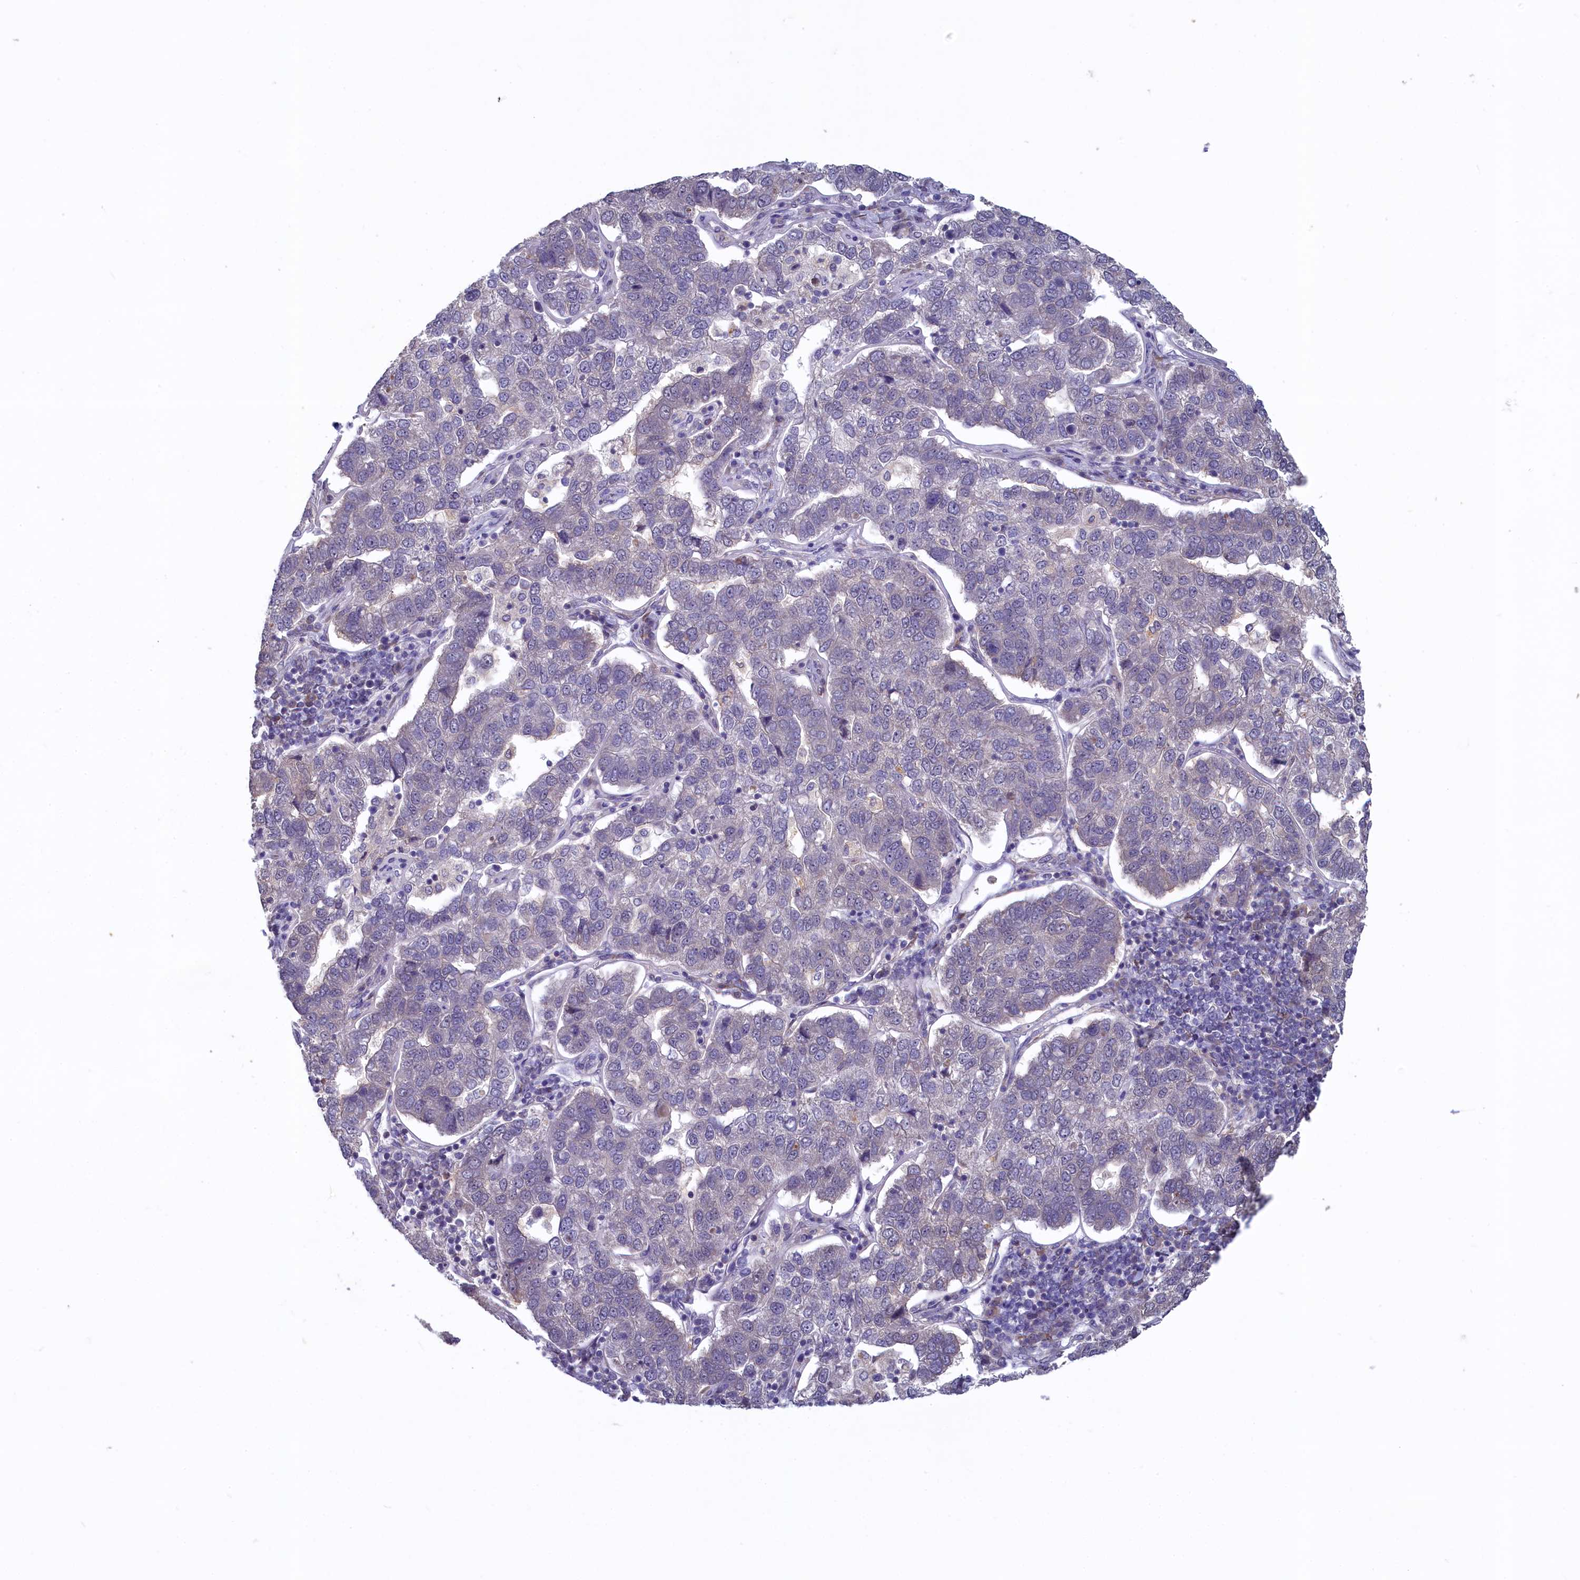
{"staining": {"intensity": "weak", "quantity": "<25%", "location": "cytoplasmic/membranous,nuclear"}, "tissue": "pancreatic cancer", "cell_type": "Tumor cells", "image_type": "cancer", "snomed": [{"axis": "morphology", "description": "Adenocarcinoma, NOS"}, {"axis": "topography", "description": "Pancreas"}], "caption": "This is an immunohistochemistry image of adenocarcinoma (pancreatic). There is no staining in tumor cells.", "gene": "UCHL3", "patient": {"sex": "female", "age": 61}}